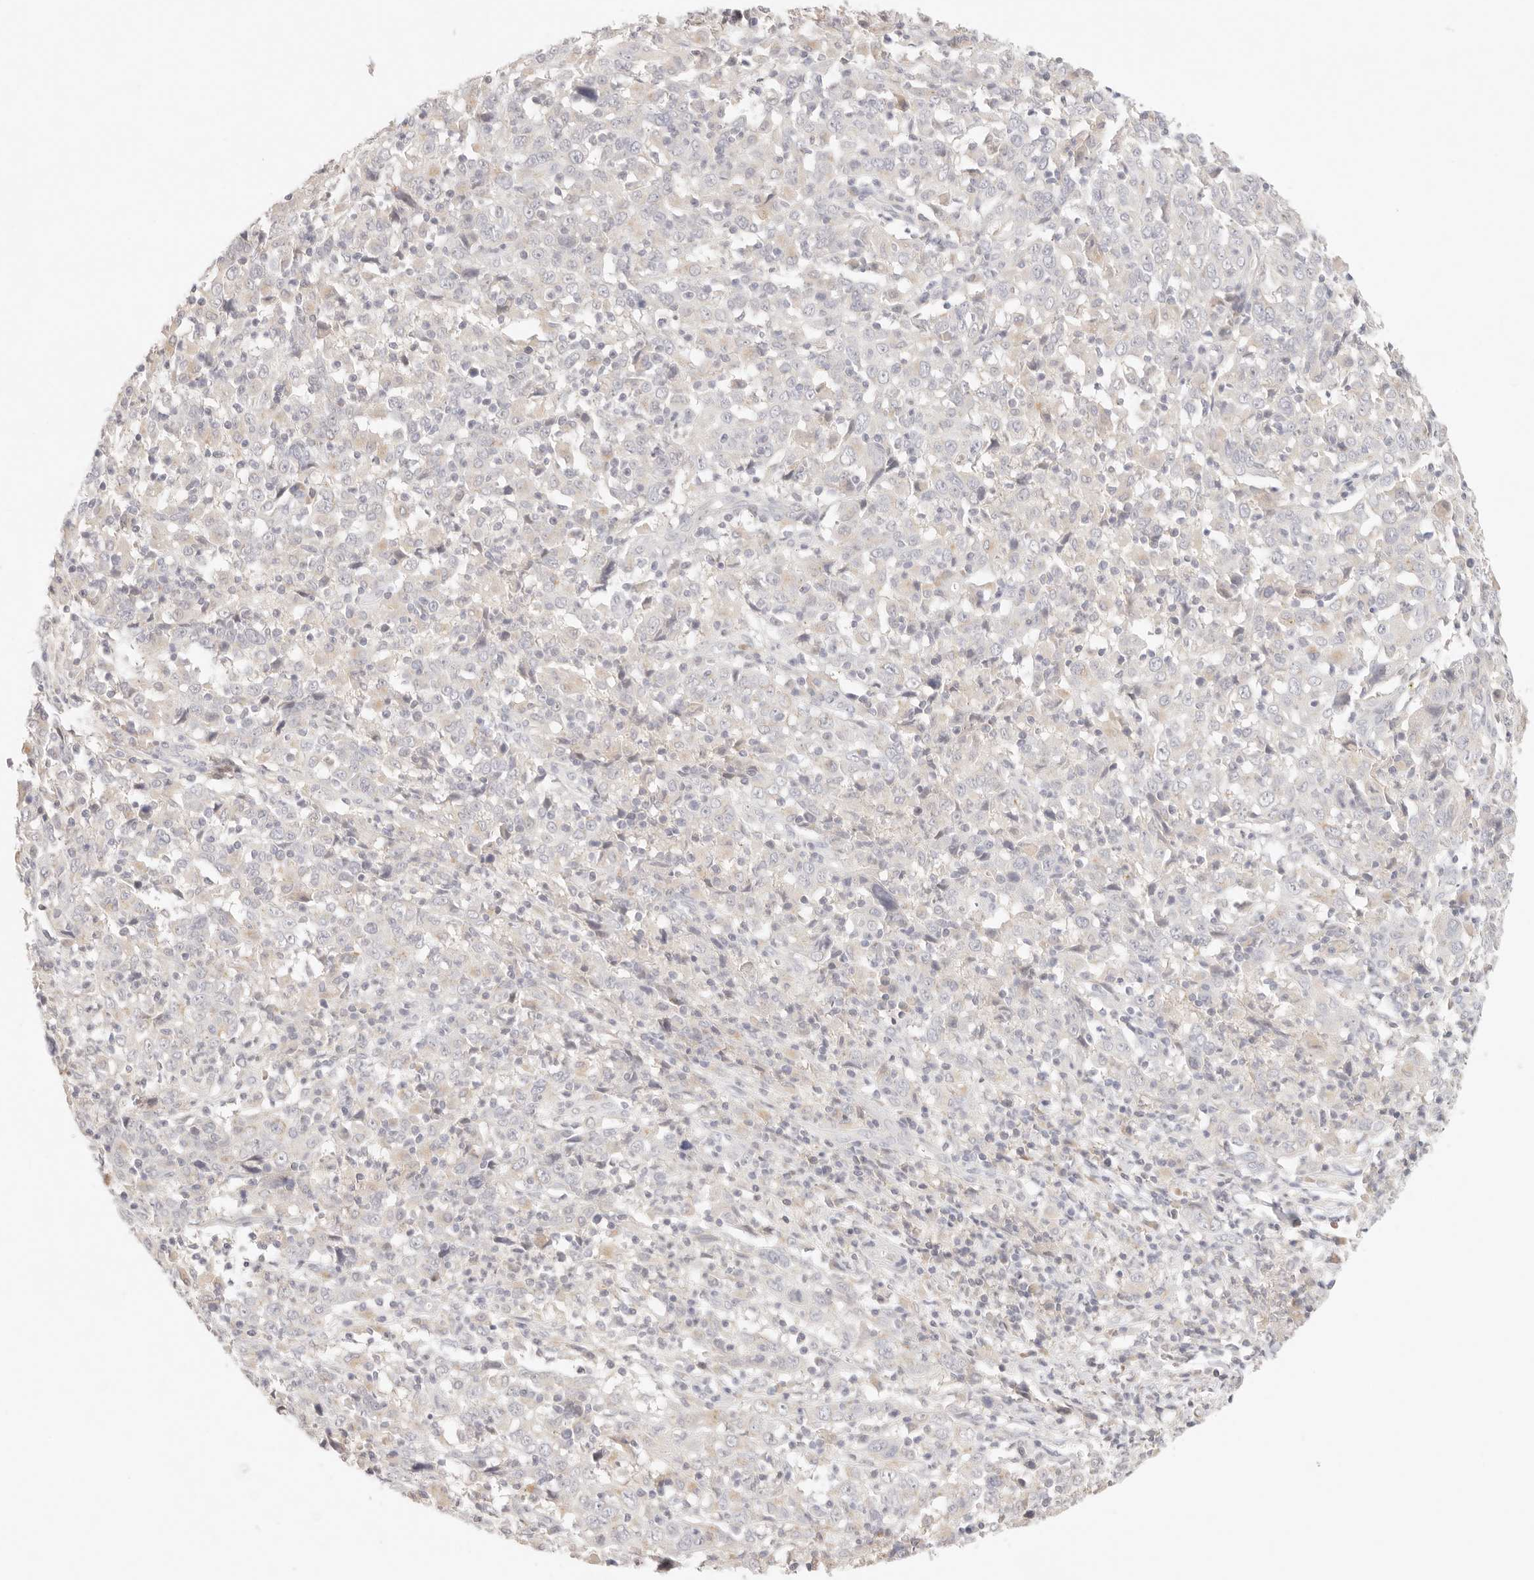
{"staining": {"intensity": "negative", "quantity": "none", "location": "none"}, "tissue": "cervical cancer", "cell_type": "Tumor cells", "image_type": "cancer", "snomed": [{"axis": "morphology", "description": "Squamous cell carcinoma, NOS"}, {"axis": "topography", "description": "Cervix"}], "caption": "An immunohistochemistry (IHC) image of cervical squamous cell carcinoma is shown. There is no staining in tumor cells of cervical squamous cell carcinoma.", "gene": "CEP120", "patient": {"sex": "female", "age": 46}}